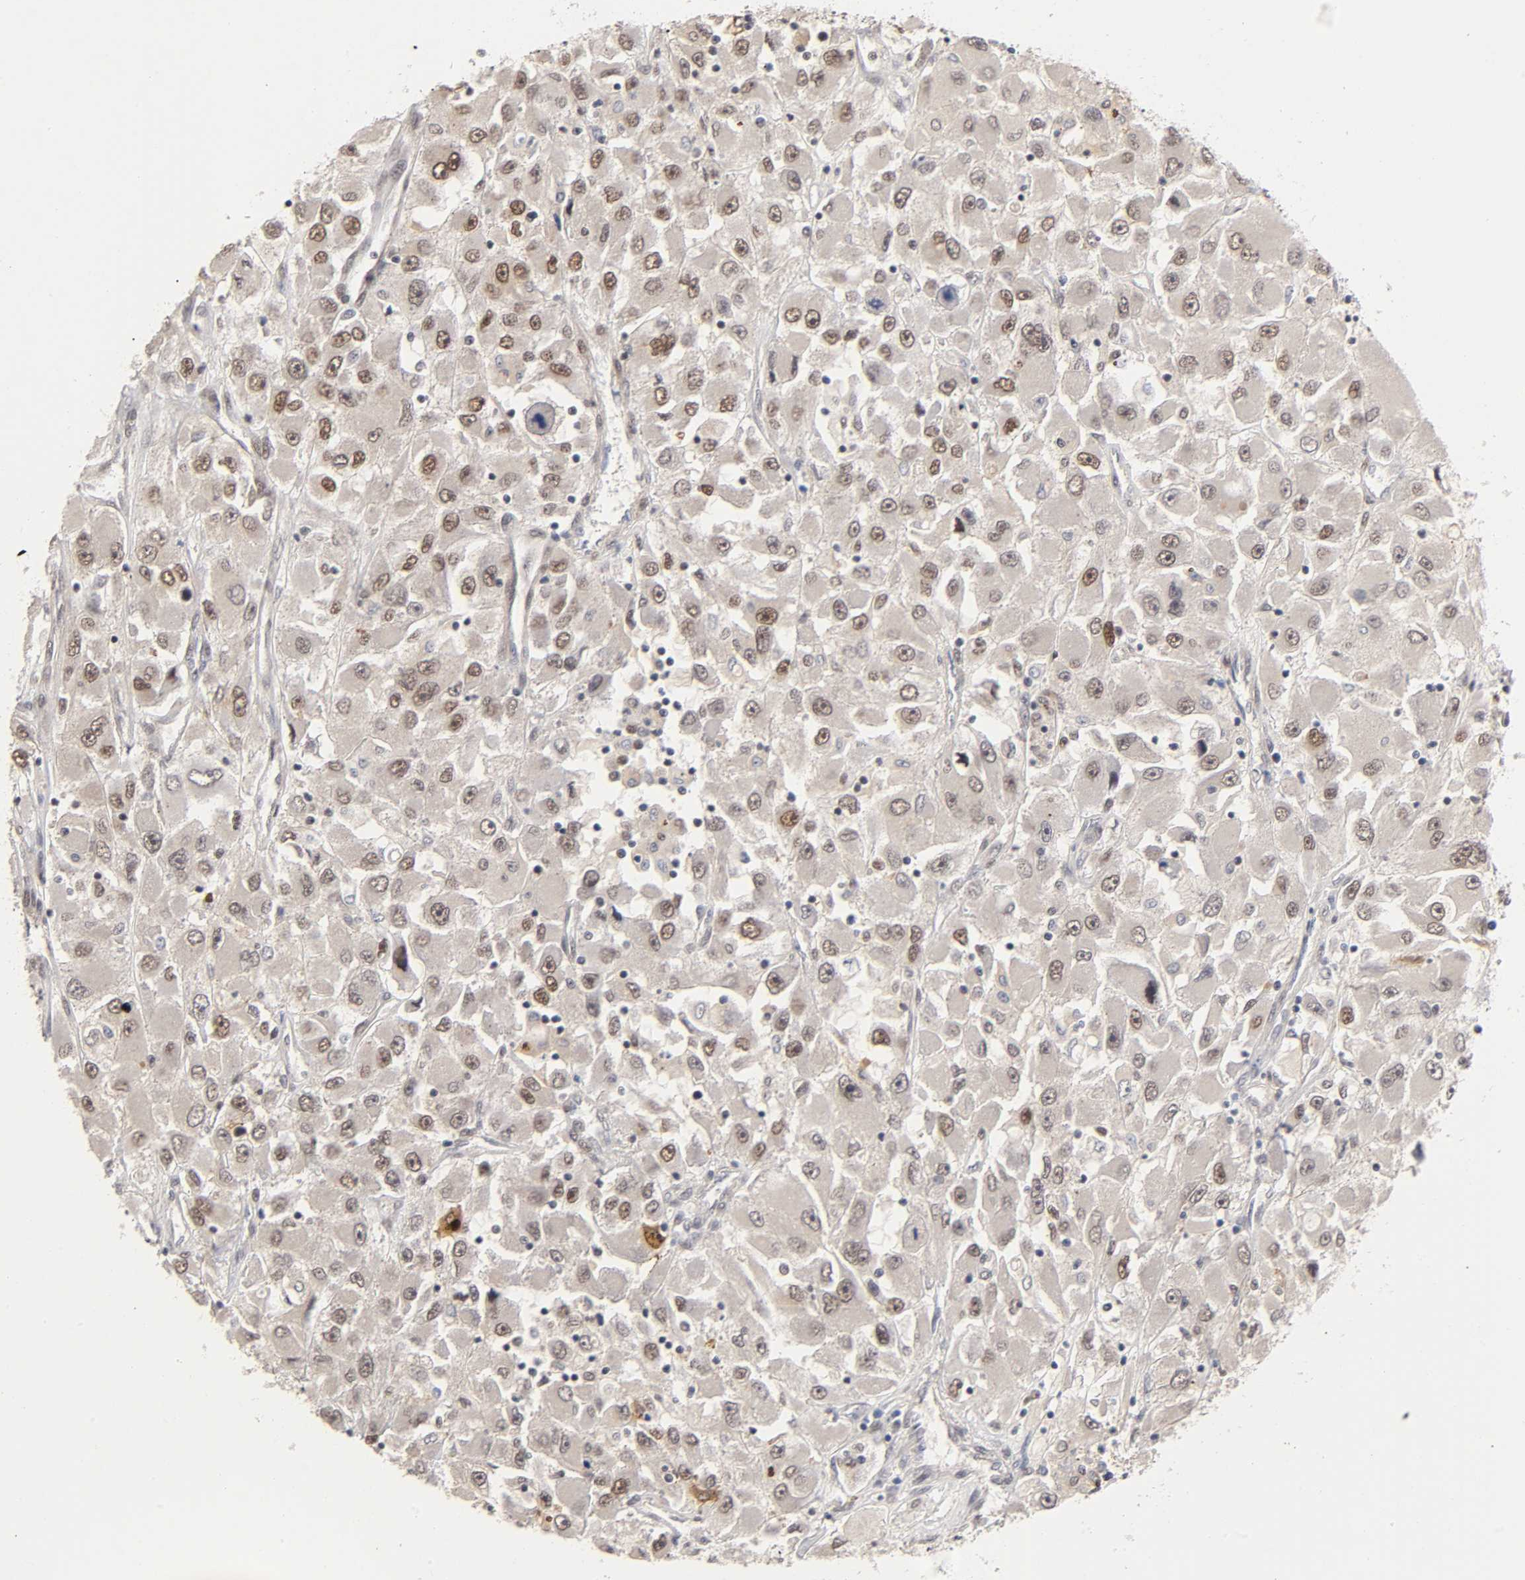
{"staining": {"intensity": "moderate", "quantity": ">75%", "location": "cytoplasmic/membranous,nuclear"}, "tissue": "renal cancer", "cell_type": "Tumor cells", "image_type": "cancer", "snomed": [{"axis": "morphology", "description": "Adenocarcinoma, NOS"}, {"axis": "topography", "description": "Kidney"}], "caption": "This is a photomicrograph of IHC staining of renal adenocarcinoma, which shows moderate positivity in the cytoplasmic/membranous and nuclear of tumor cells.", "gene": "EP300", "patient": {"sex": "female", "age": 52}}